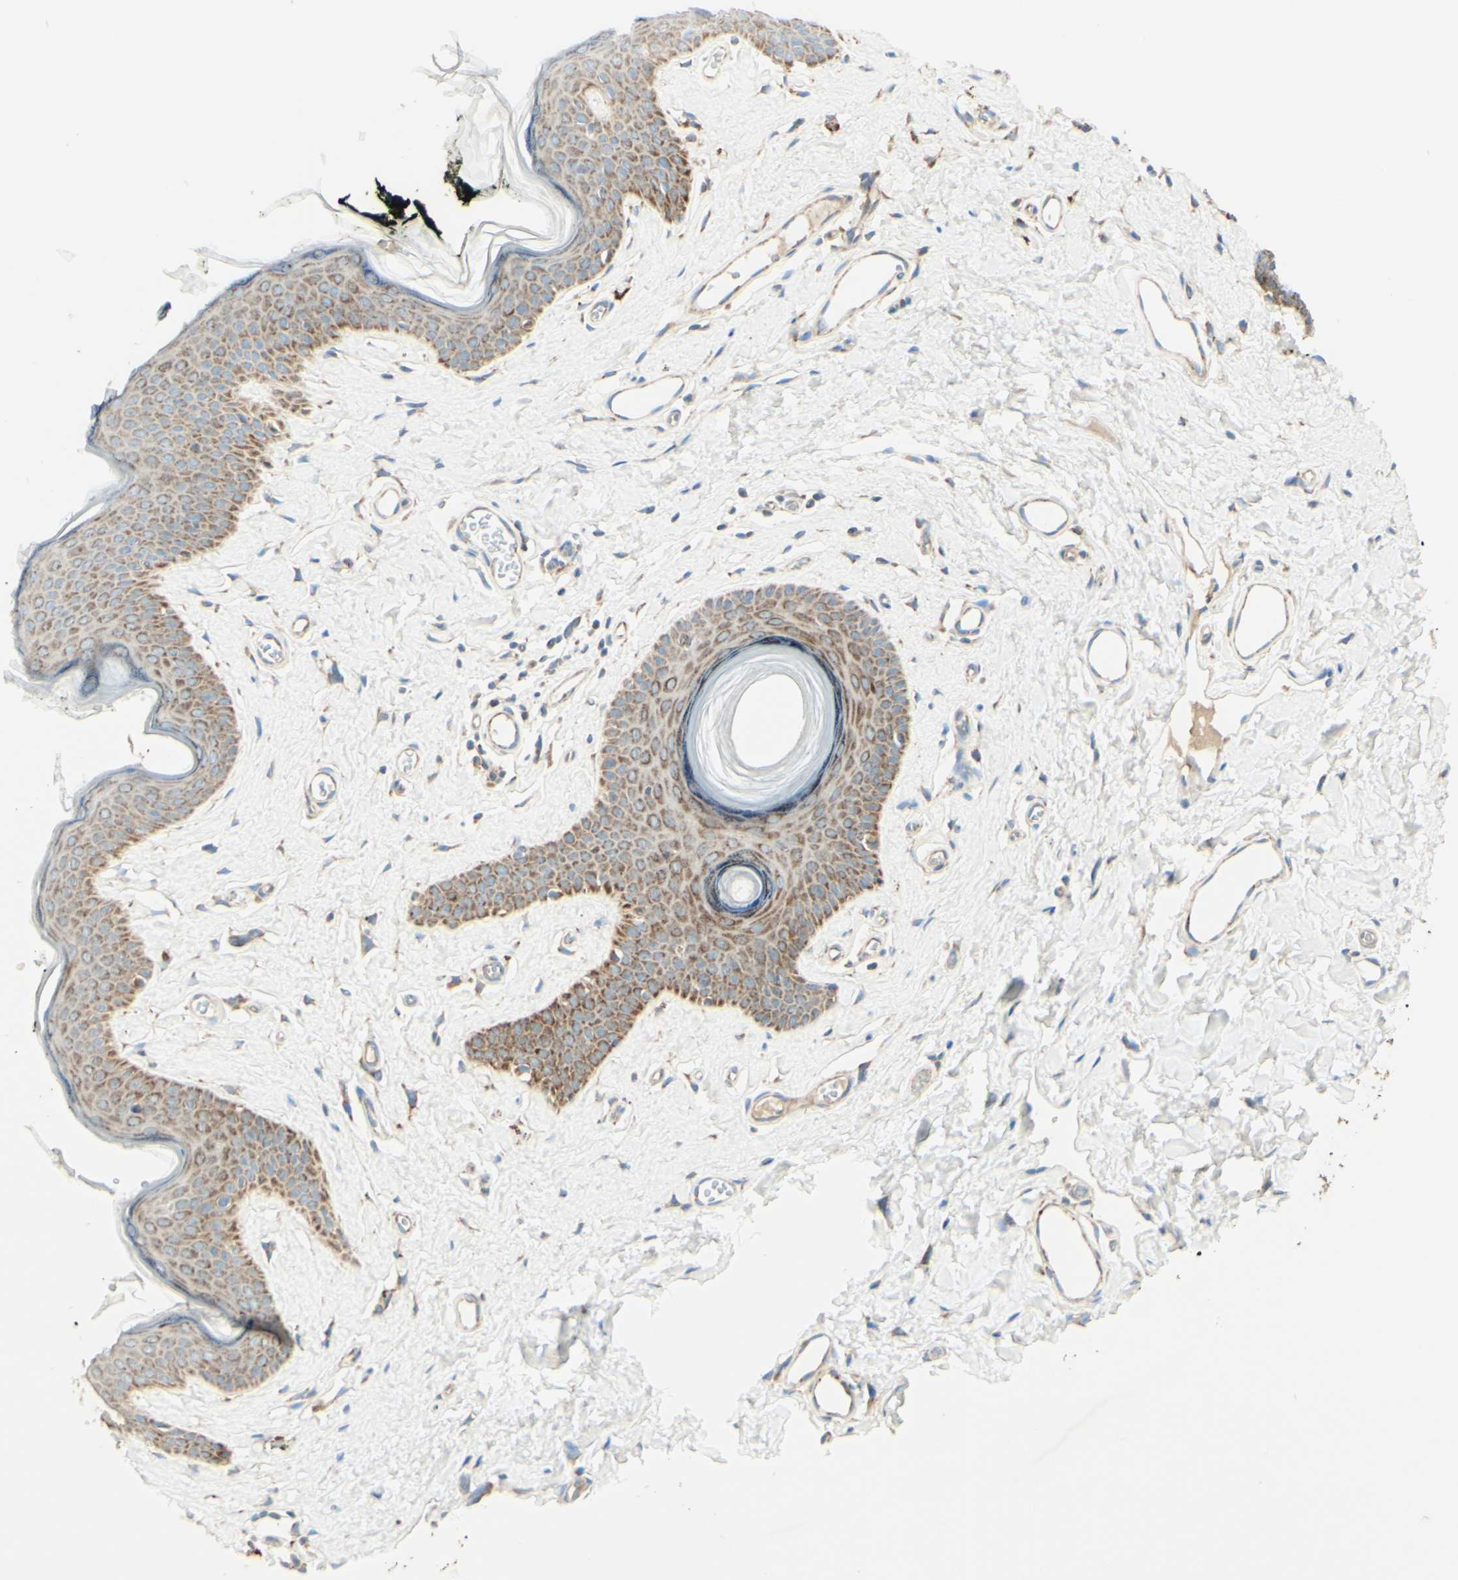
{"staining": {"intensity": "moderate", "quantity": "25%-75%", "location": "cytoplasmic/membranous"}, "tissue": "skin", "cell_type": "Epidermal cells", "image_type": "normal", "snomed": [{"axis": "morphology", "description": "Normal tissue, NOS"}, {"axis": "morphology", "description": "Inflammation, NOS"}, {"axis": "topography", "description": "Vulva"}], "caption": "Immunohistochemical staining of unremarkable skin displays moderate cytoplasmic/membranous protein staining in approximately 25%-75% of epidermal cells.", "gene": "ARMC10", "patient": {"sex": "female", "age": 84}}